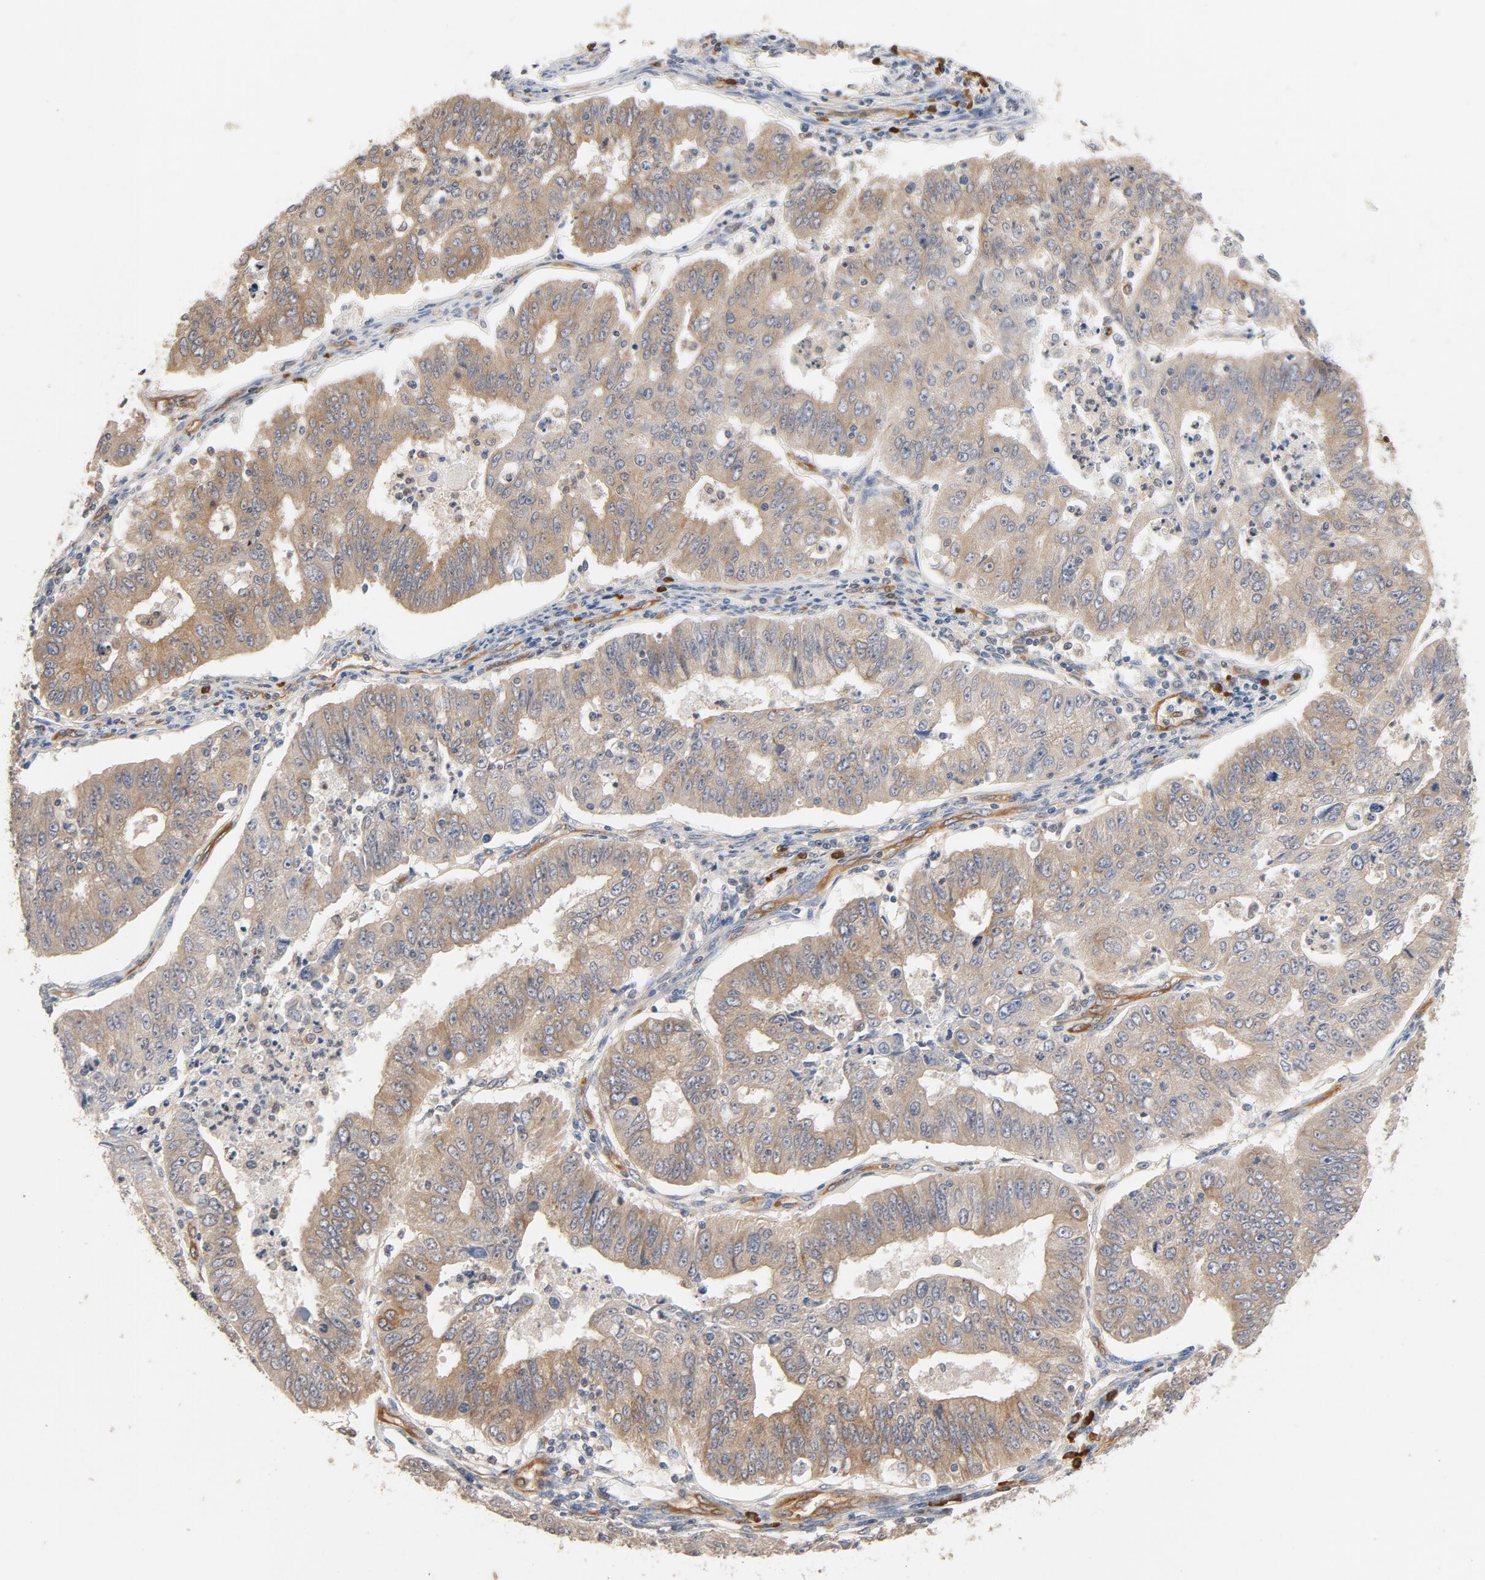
{"staining": {"intensity": "weak", "quantity": ">75%", "location": "cytoplasmic/membranous"}, "tissue": "endometrial cancer", "cell_type": "Tumor cells", "image_type": "cancer", "snomed": [{"axis": "morphology", "description": "Adenocarcinoma, NOS"}, {"axis": "topography", "description": "Endometrium"}], "caption": "IHC image of endometrial cancer stained for a protein (brown), which displays low levels of weak cytoplasmic/membranous staining in approximately >75% of tumor cells.", "gene": "UBE2J1", "patient": {"sex": "female", "age": 42}}